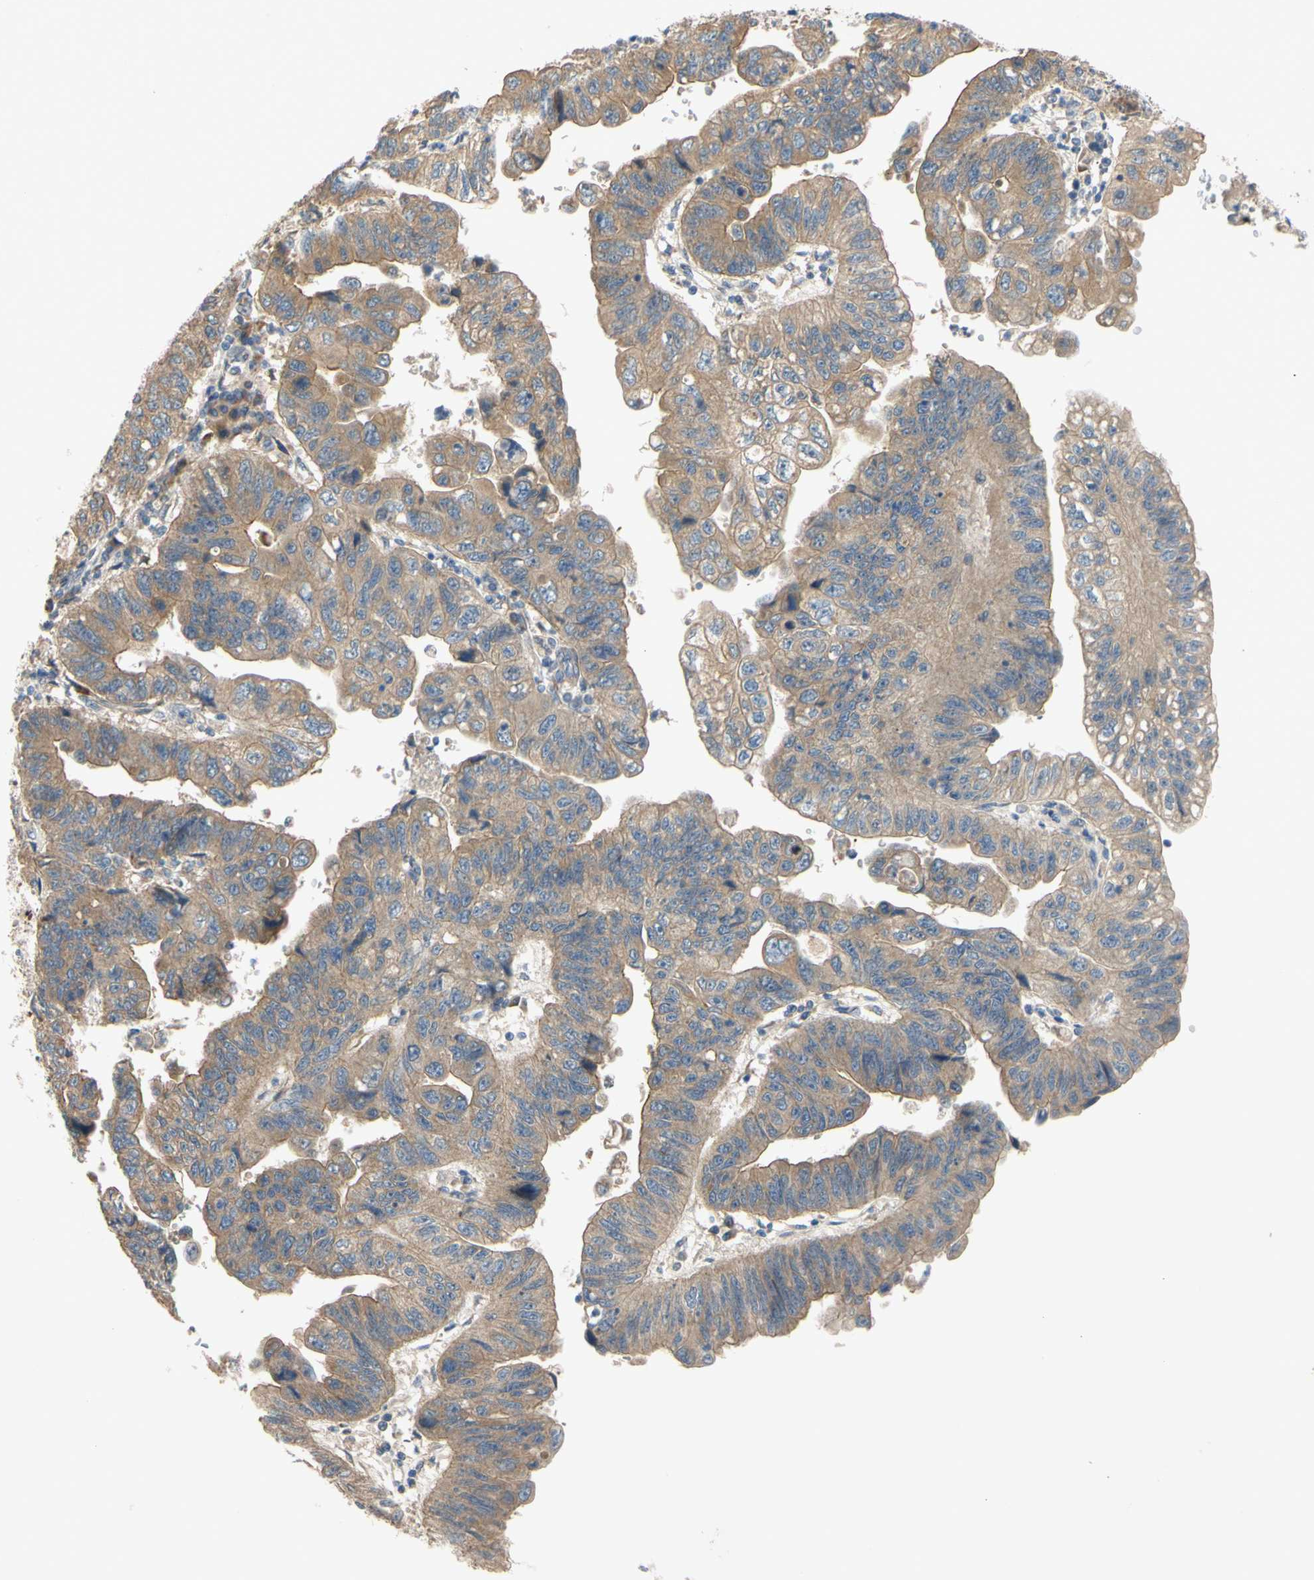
{"staining": {"intensity": "moderate", "quantity": ">75%", "location": "cytoplasmic/membranous"}, "tissue": "stomach cancer", "cell_type": "Tumor cells", "image_type": "cancer", "snomed": [{"axis": "morphology", "description": "Adenocarcinoma, NOS"}, {"axis": "topography", "description": "Stomach"}], "caption": "IHC staining of stomach adenocarcinoma, which displays medium levels of moderate cytoplasmic/membranous staining in about >75% of tumor cells indicating moderate cytoplasmic/membranous protein expression. The staining was performed using DAB (3,3'-diaminobenzidine) (brown) for protein detection and nuclei were counterstained in hematoxylin (blue).", "gene": "MBTPS2", "patient": {"sex": "male", "age": 59}}